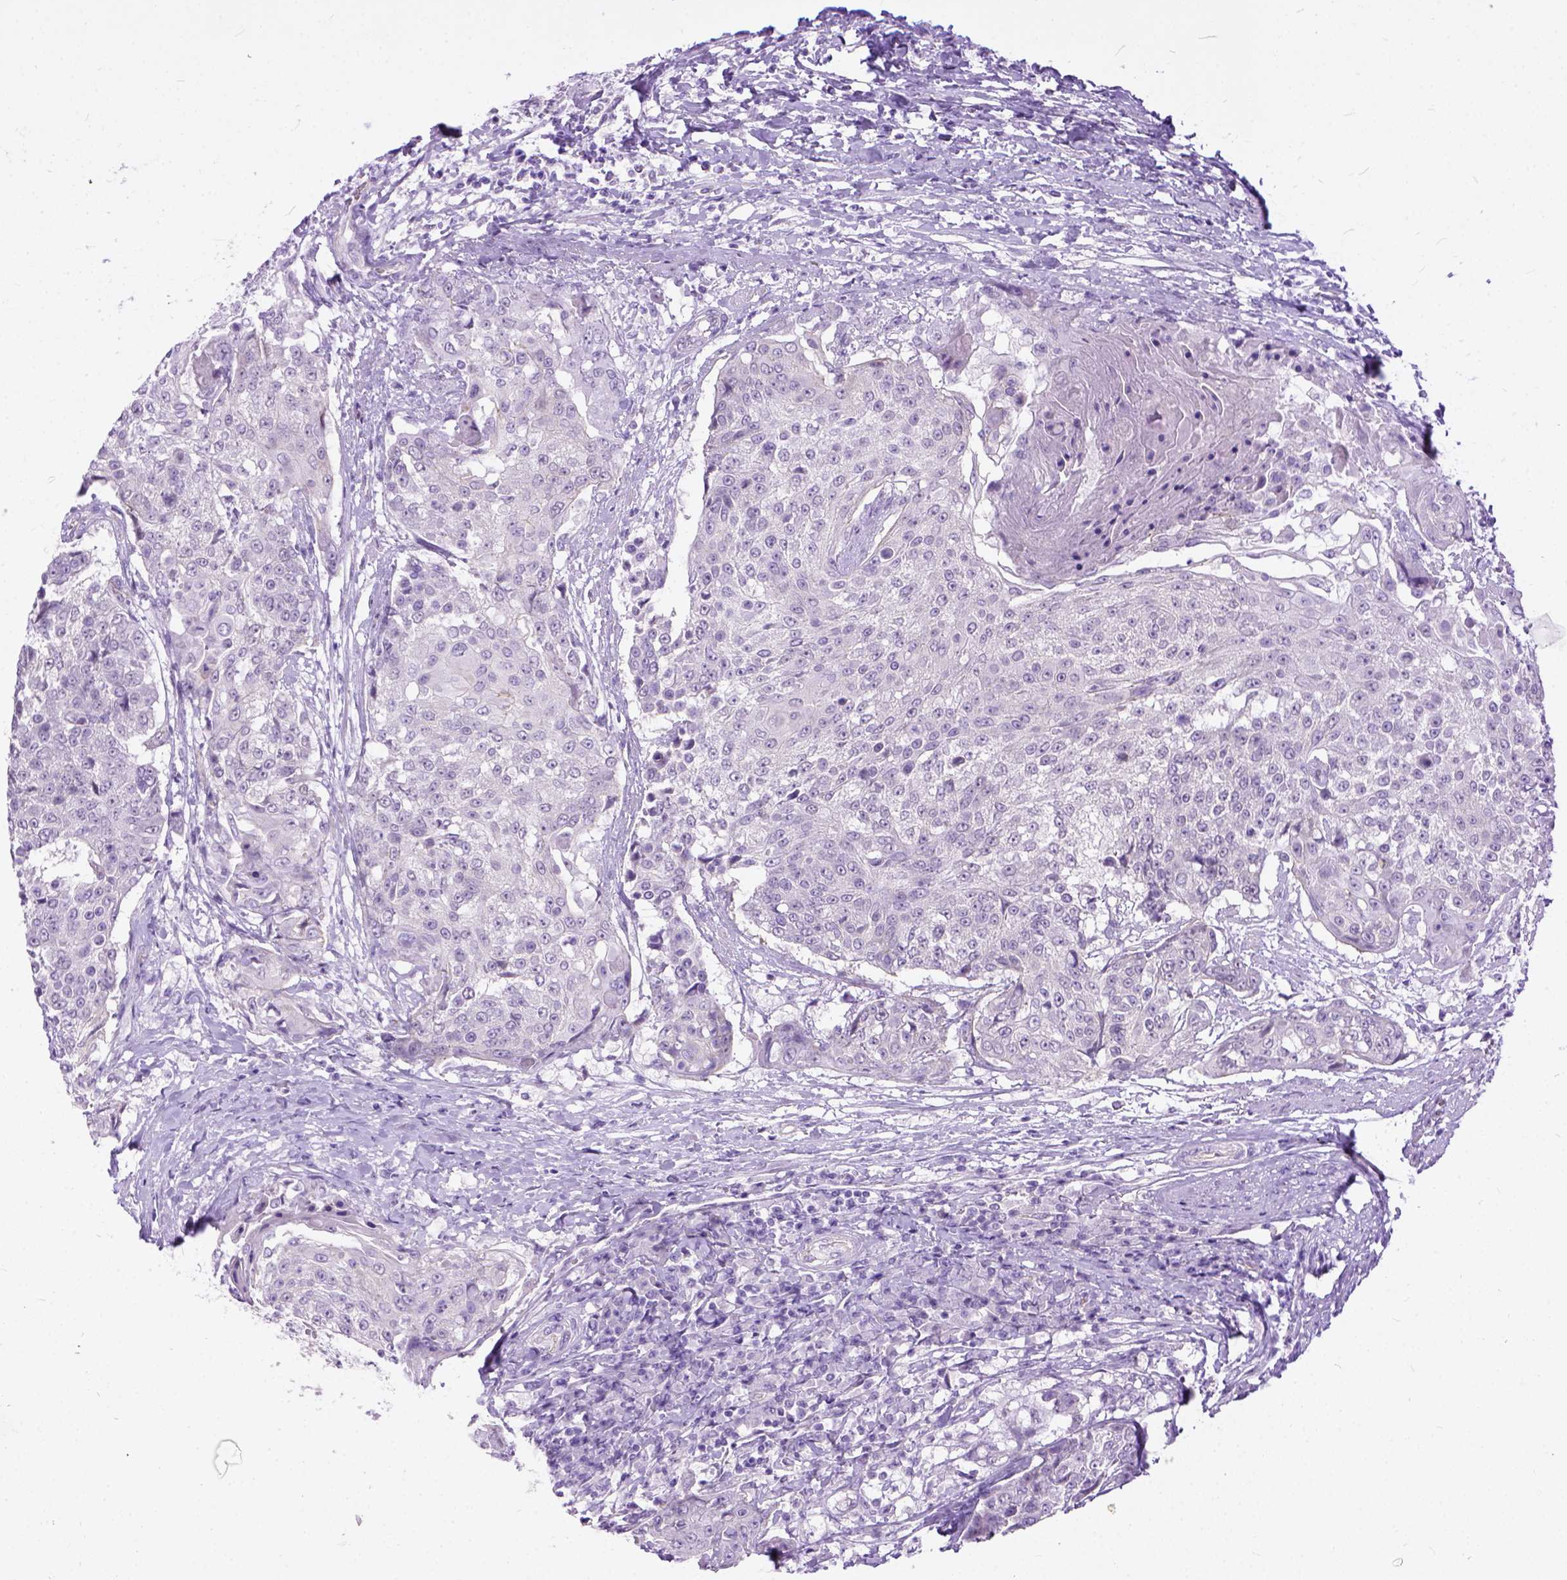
{"staining": {"intensity": "negative", "quantity": "none", "location": "none"}, "tissue": "urothelial cancer", "cell_type": "Tumor cells", "image_type": "cancer", "snomed": [{"axis": "morphology", "description": "Urothelial carcinoma, High grade"}, {"axis": "topography", "description": "Urinary bladder"}], "caption": "Histopathology image shows no significant protein staining in tumor cells of urothelial cancer.", "gene": "ADGRF1", "patient": {"sex": "female", "age": 63}}